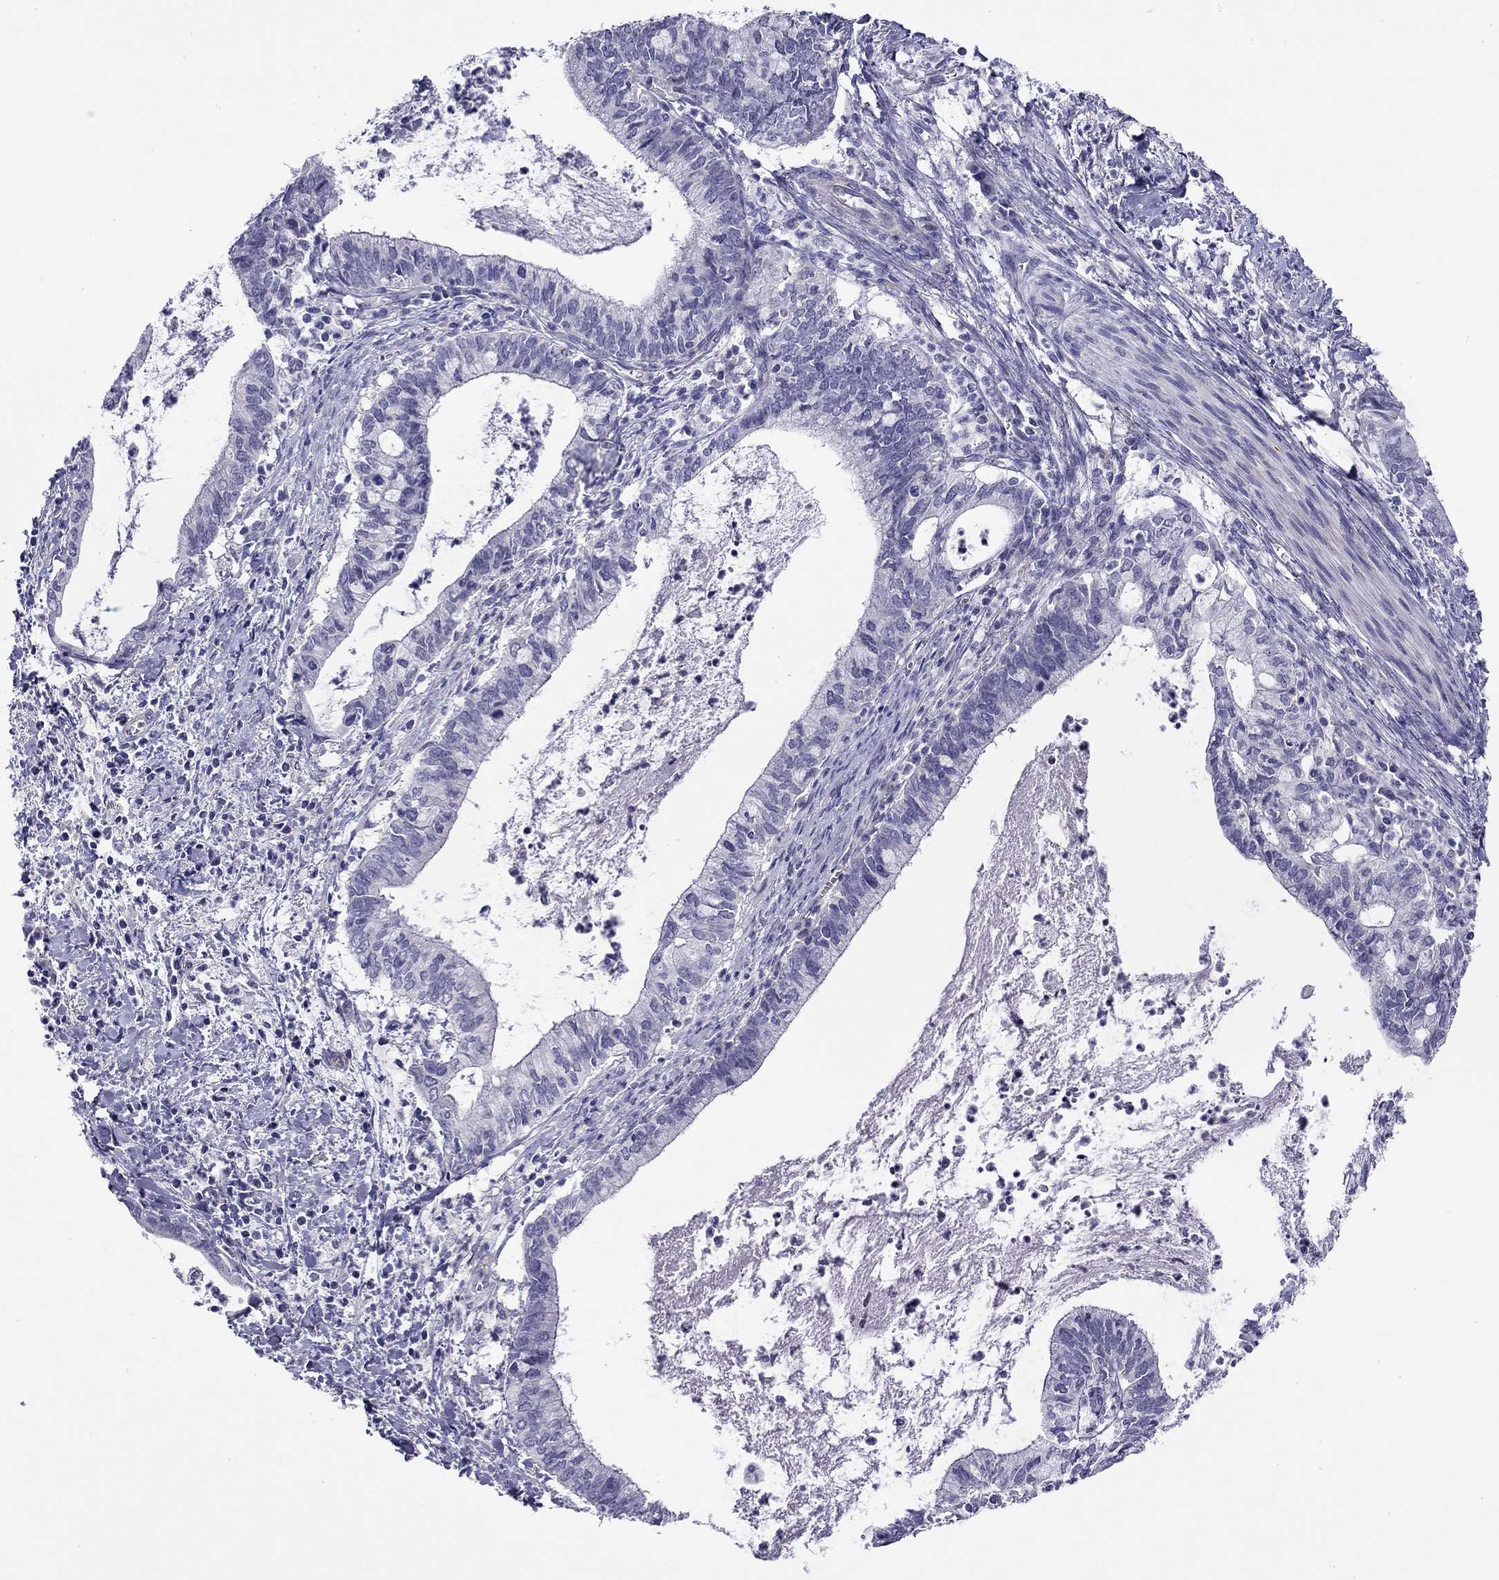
{"staining": {"intensity": "negative", "quantity": "none", "location": "none"}, "tissue": "cervical cancer", "cell_type": "Tumor cells", "image_type": "cancer", "snomed": [{"axis": "morphology", "description": "Adenocarcinoma, NOS"}, {"axis": "topography", "description": "Cervix"}], "caption": "An image of cervical adenocarcinoma stained for a protein shows no brown staining in tumor cells.", "gene": "RTL1", "patient": {"sex": "female", "age": 42}}